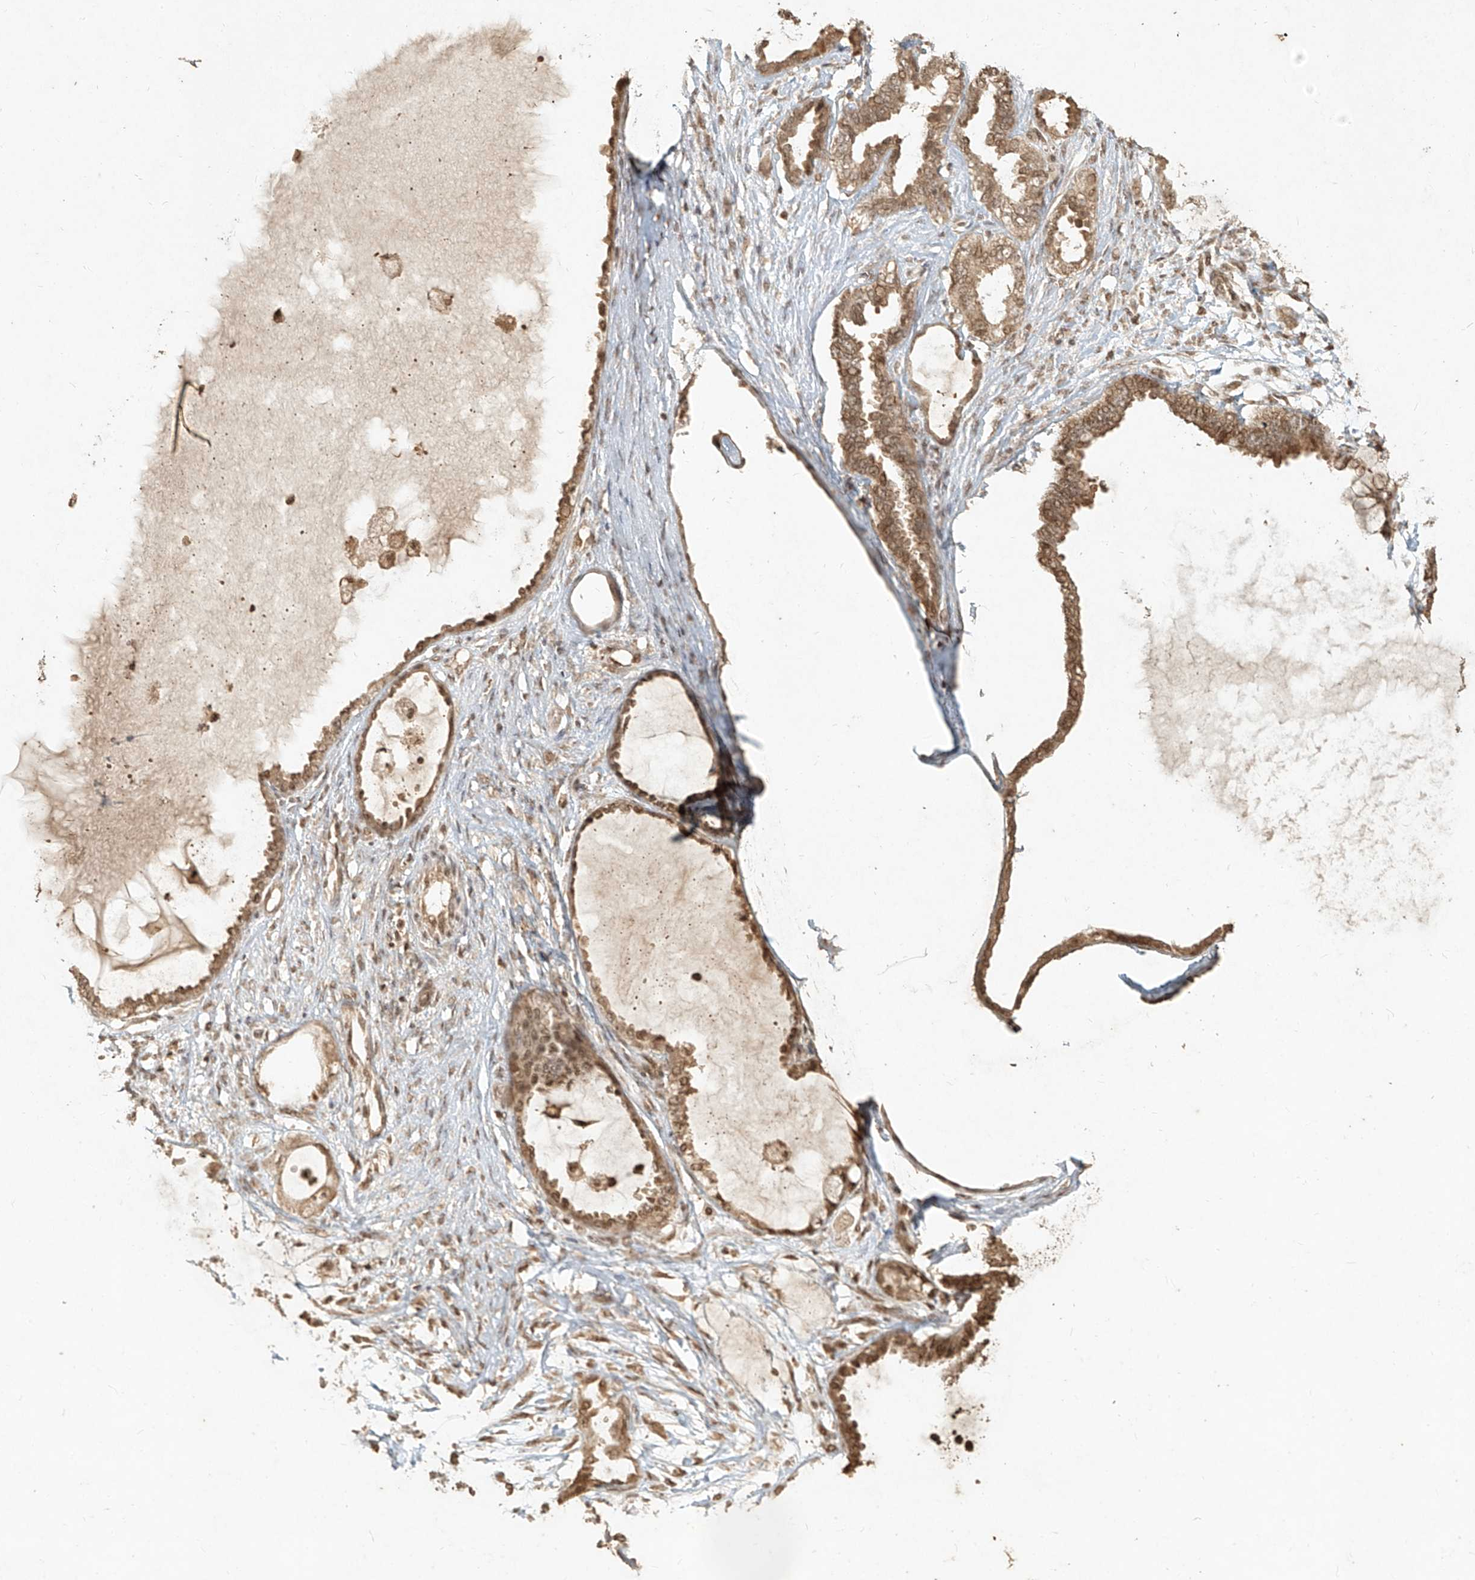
{"staining": {"intensity": "moderate", "quantity": ">75%", "location": "cytoplasmic/membranous,nuclear"}, "tissue": "ovarian cancer", "cell_type": "Tumor cells", "image_type": "cancer", "snomed": [{"axis": "morphology", "description": "Carcinoma, NOS"}, {"axis": "morphology", "description": "Carcinoma, endometroid"}, {"axis": "topography", "description": "Ovary"}], "caption": "Ovarian endometroid carcinoma tissue reveals moderate cytoplasmic/membranous and nuclear staining in approximately >75% of tumor cells, visualized by immunohistochemistry. (IHC, brightfield microscopy, high magnification).", "gene": "UBE2K", "patient": {"sex": "female", "age": 50}}